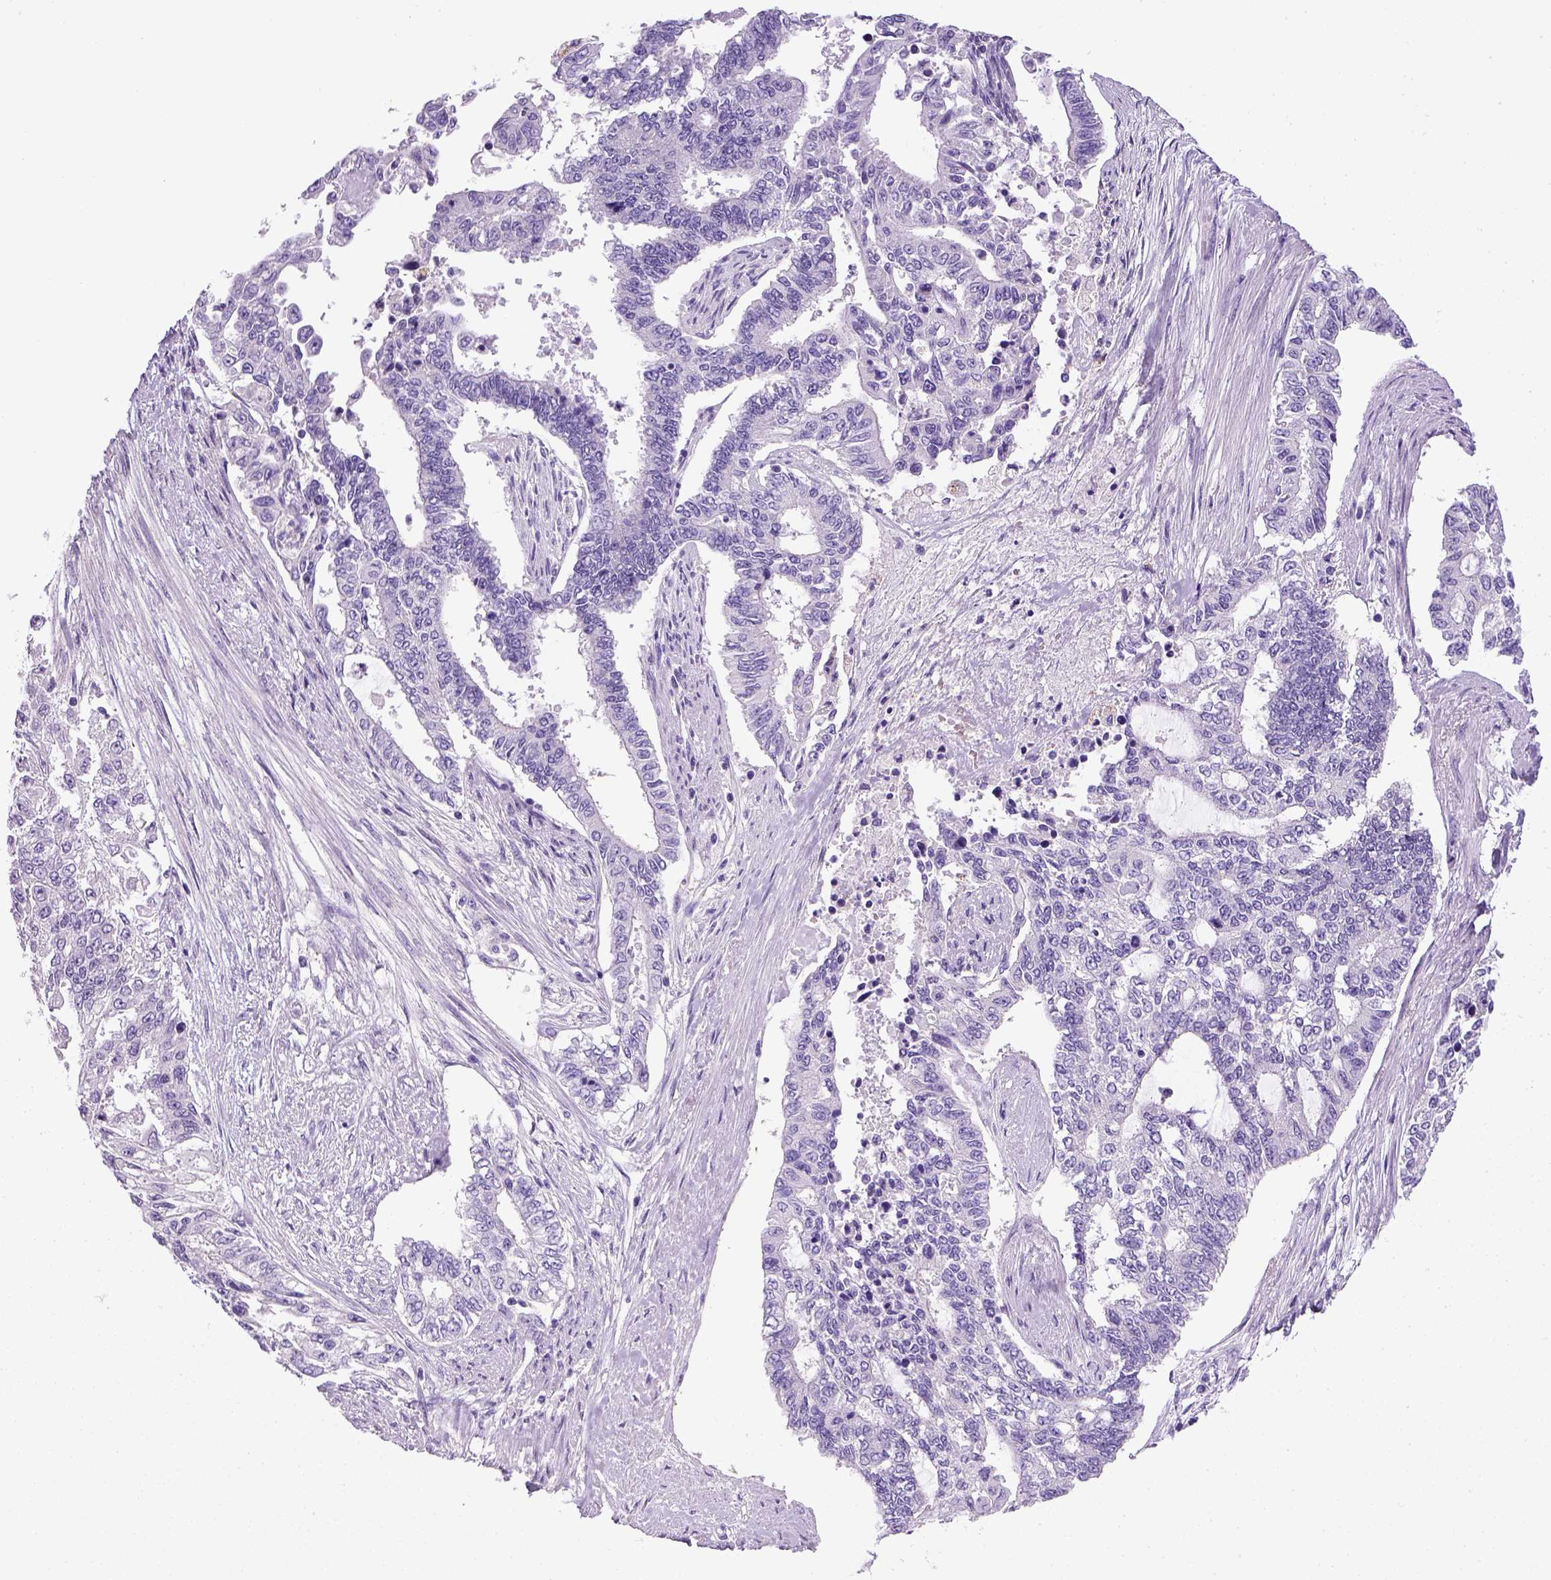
{"staining": {"intensity": "negative", "quantity": "none", "location": "none"}, "tissue": "endometrial cancer", "cell_type": "Tumor cells", "image_type": "cancer", "snomed": [{"axis": "morphology", "description": "Adenocarcinoma, NOS"}, {"axis": "topography", "description": "Uterus"}], "caption": "Histopathology image shows no significant protein positivity in tumor cells of adenocarcinoma (endometrial).", "gene": "KRT71", "patient": {"sex": "female", "age": 59}}